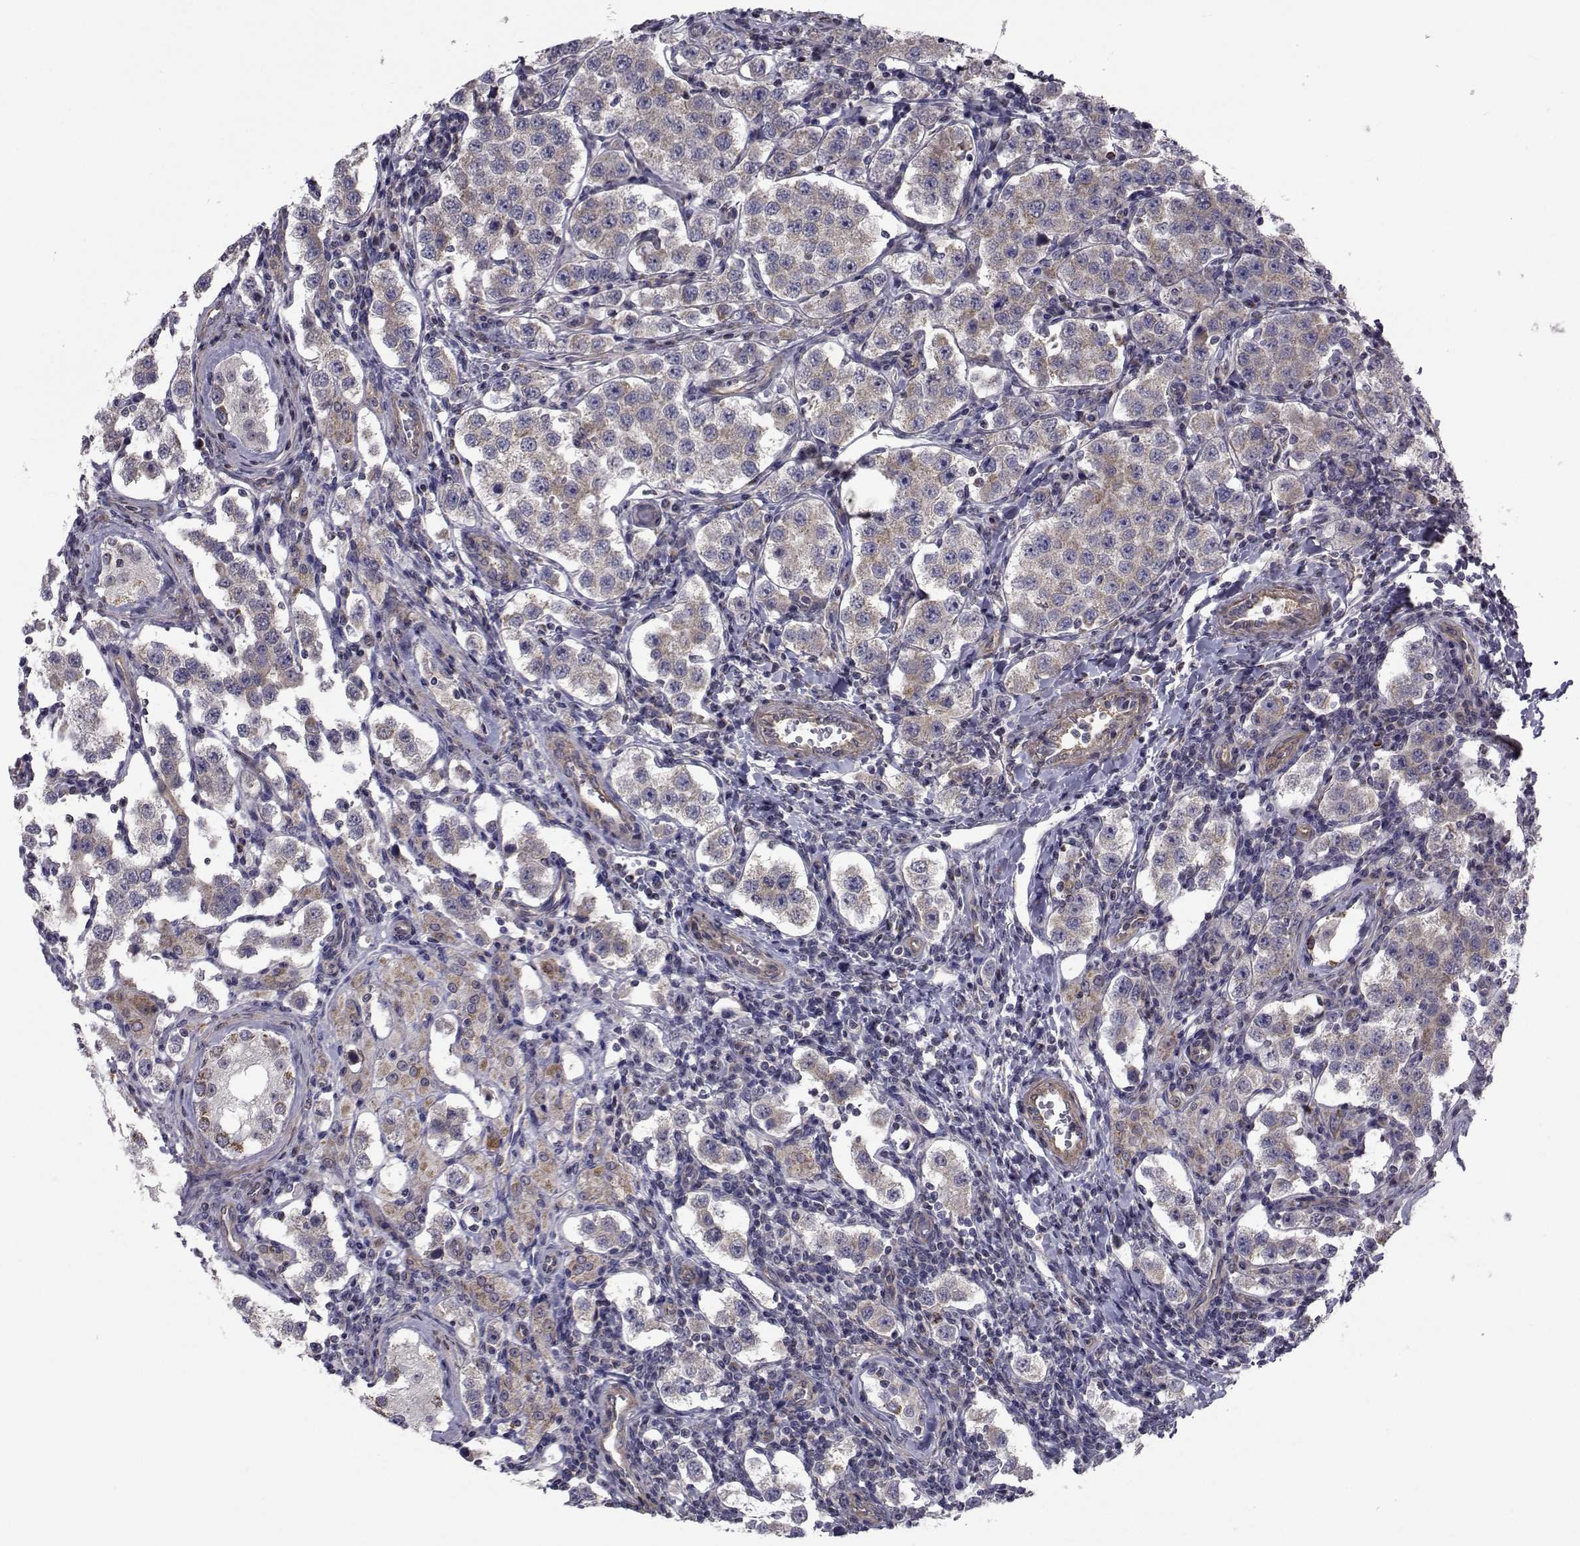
{"staining": {"intensity": "weak", "quantity": "<25%", "location": "cytoplasmic/membranous"}, "tissue": "testis cancer", "cell_type": "Tumor cells", "image_type": "cancer", "snomed": [{"axis": "morphology", "description": "Seminoma, NOS"}, {"axis": "topography", "description": "Testis"}], "caption": "Immunohistochemical staining of human testis cancer (seminoma) displays no significant positivity in tumor cells.", "gene": "CFAP74", "patient": {"sex": "male", "age": 37}}